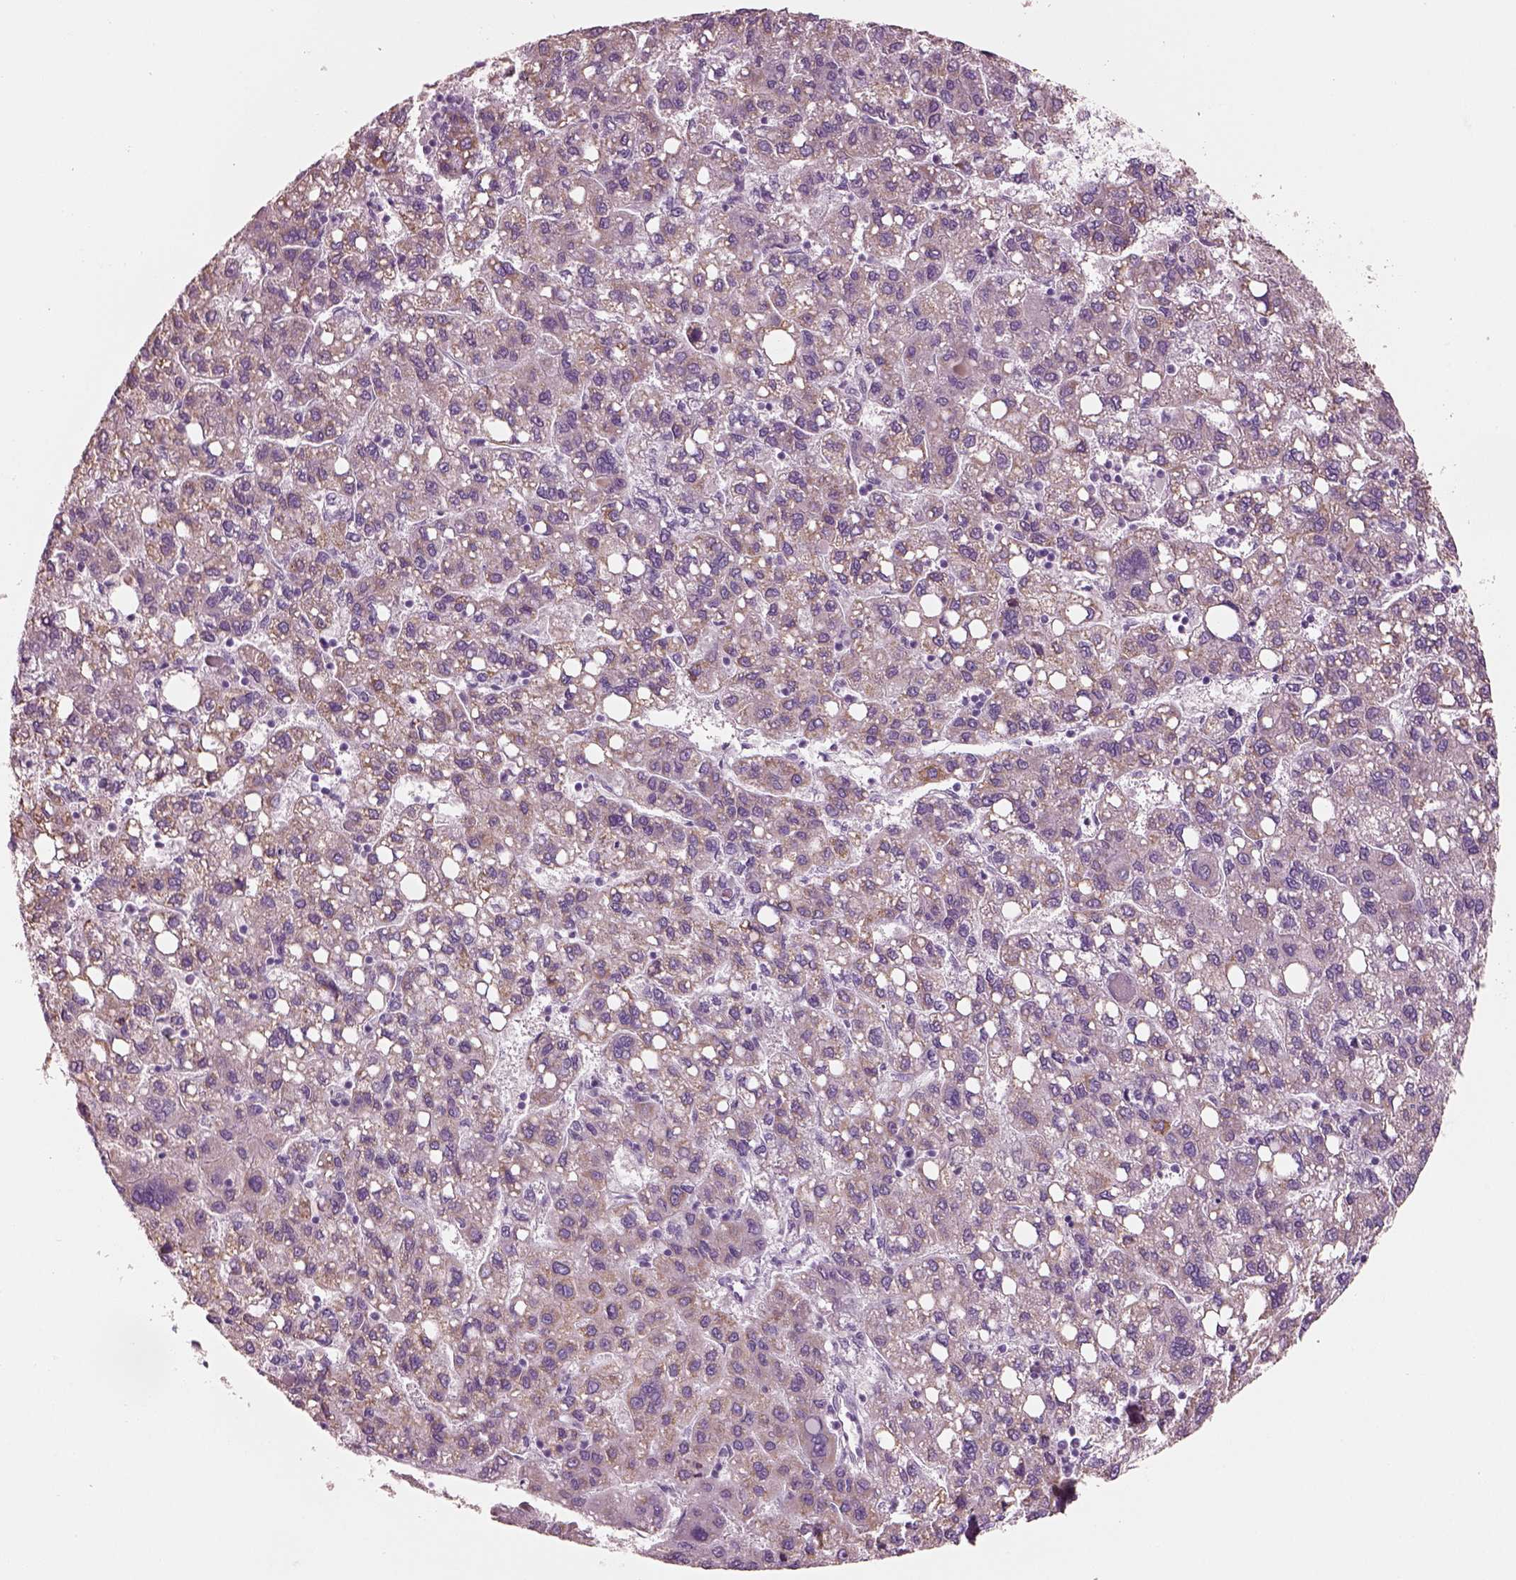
{"staining": {"intensity": "moderate", "quantity": ">75%", "location": "cytoplasmic/membranous"}, "tissue": "liver cancer", "cell_type": "Tumor cells", "image_type": "cancer", "snomed": [{"axis": "morphology", "description": "Carcinoma, Hepatocellular, NOS"}, {"axis": "topography", "description": "Liver"}], "caption": "The immunohistochemical stain highlights moderate cytoplasmic/membranous expression in tumor cells of liver hepatocellular carcinoma tissue.", "gene": "ELSPBP1", "patient": {"sex": "female", "age": 82}}